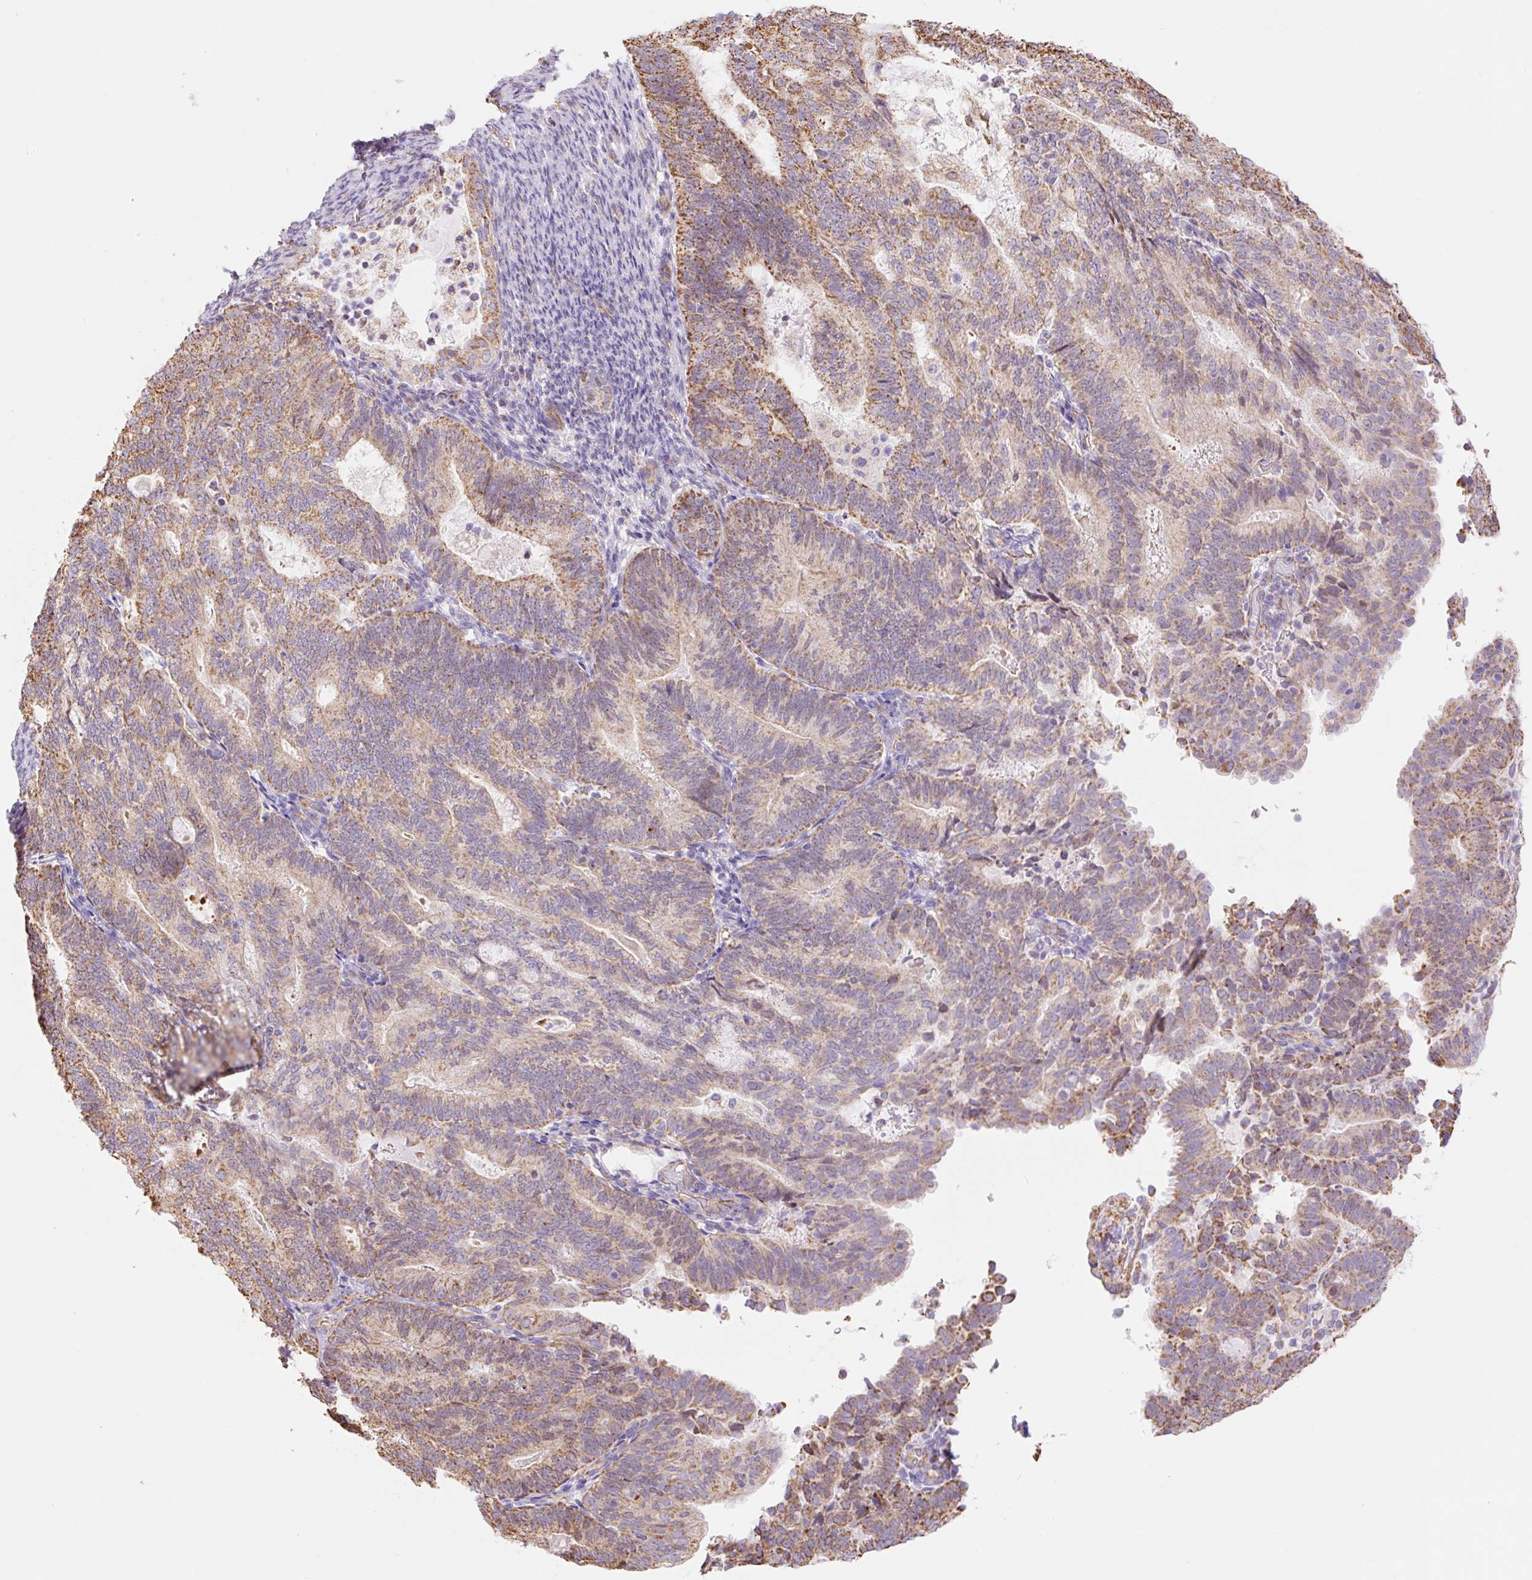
{"staining": {"intensity": "moderate", "quantity": "25%-75%", "location": "cytoplasmic/membranous"}, "tissue": "endometrial cancer", "cell_type": "Tumor cells", "image_type": "cancer", "snomed": [{"axis": "morphology", "description": "Adenocarcinoma, NOS"}, {"axis": "topography", "description": "Endometrium"}], "caption": "Immunohistochemistry (DAB) staining of endometrial cancer (adenocarcinoma) demonstrates moderate cytoplasmic/membranous protein staining in about 25%-75% of tumor cells.", "gene": "ESAM", "patient": {"sex": "female", "age": 70}}